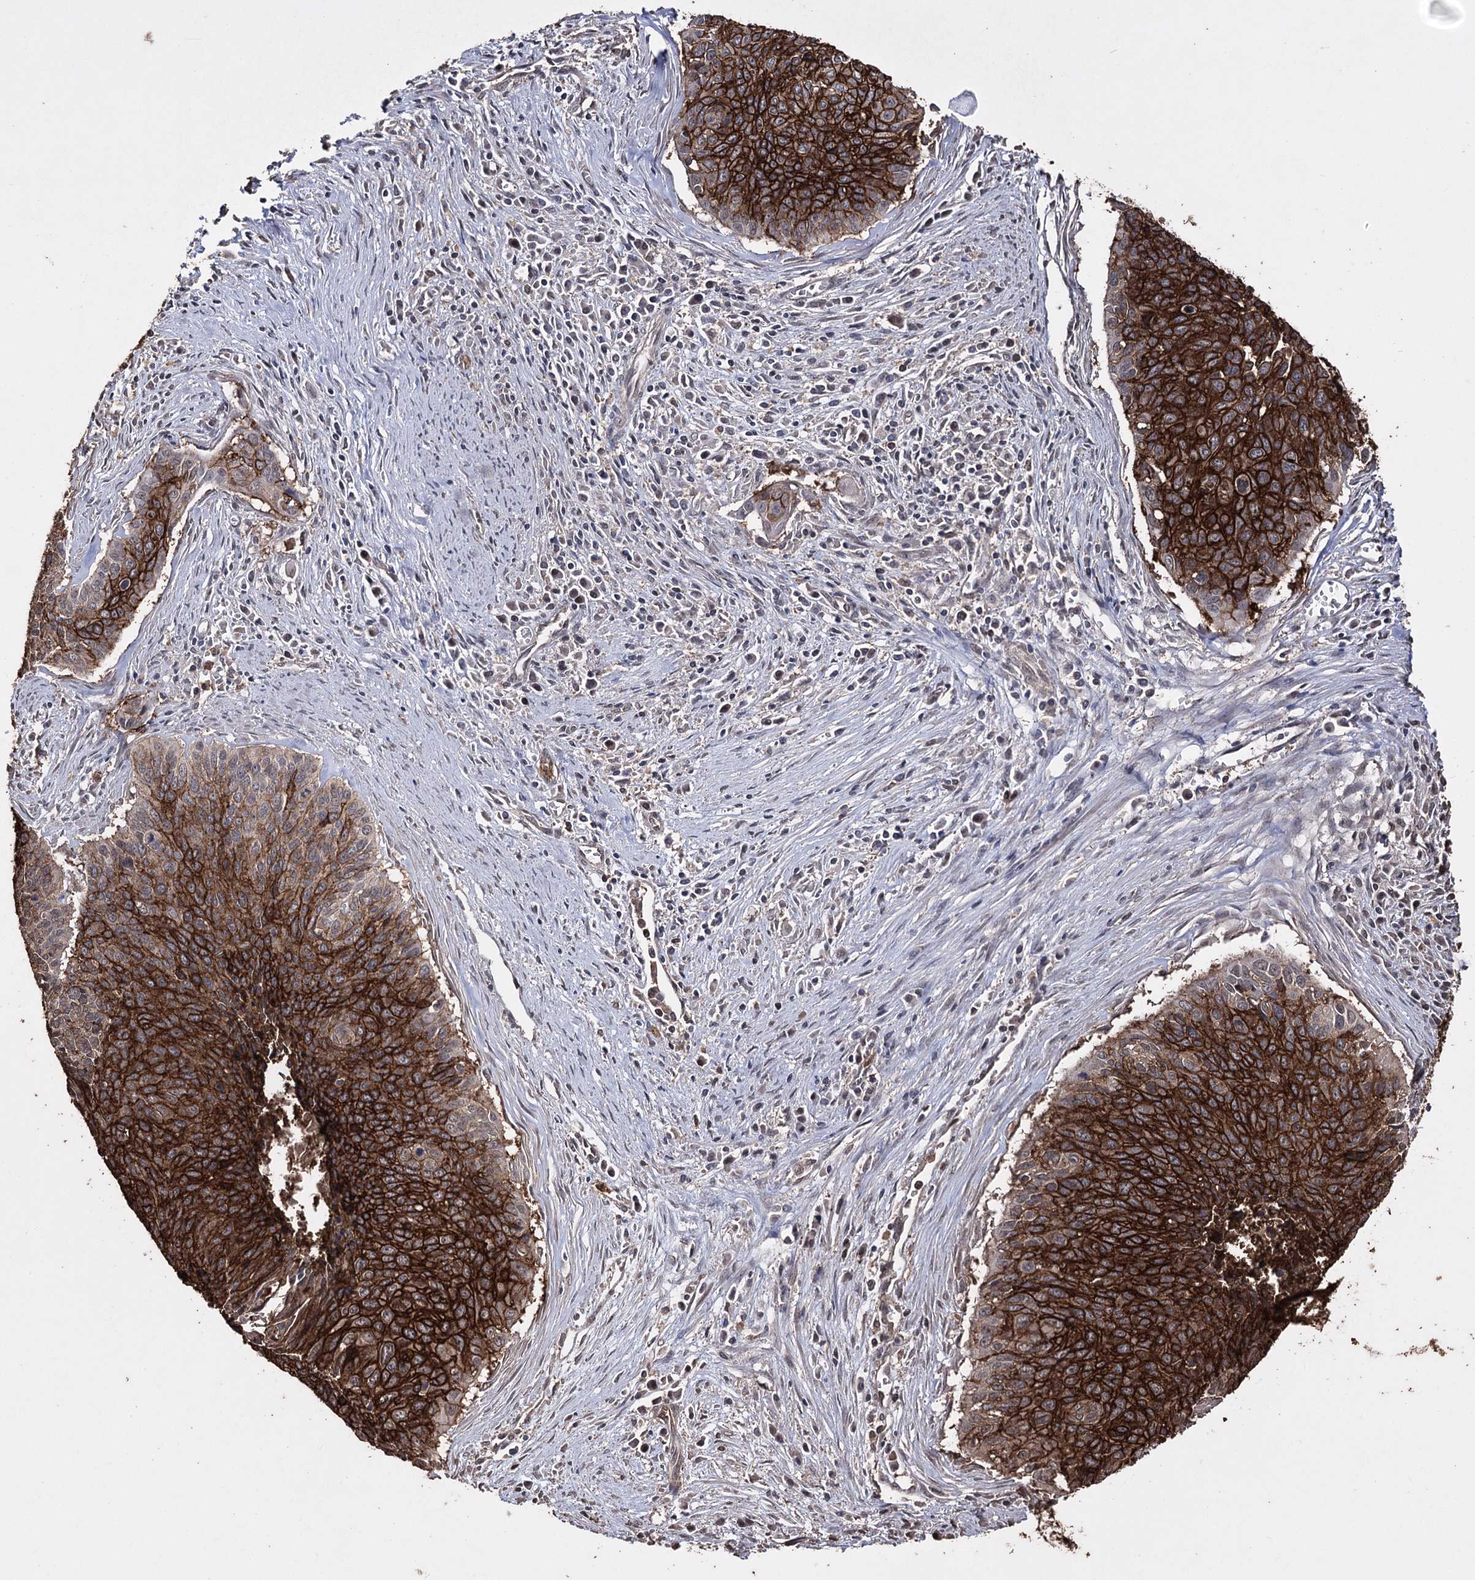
{"staining": {"intensity": "strong", "quantity": ">75%", "location": "cytoplasmic/membranous"}, "tissue": "cervical cancer", "cell_type": "Tumor cells", "image_type": "cancer", "snomed": [{"axis": "morphology", "description": "Squamous cell carcinoma, NOS"}, {"axis": "topography", "description": "Cervix"}], "caption": "Immunohistochemistry image of neoplastic tissue: squamous cell carcinoma (cervical) stained using IHC displays high levels of strong protein expression localized specifically in the cytoplasmic/membranous of tumor cells, appearing as a cytoplasmic/membranous brown color.", "gene": "ZNF662", "patient": {"sex": "female", "age": 55}}